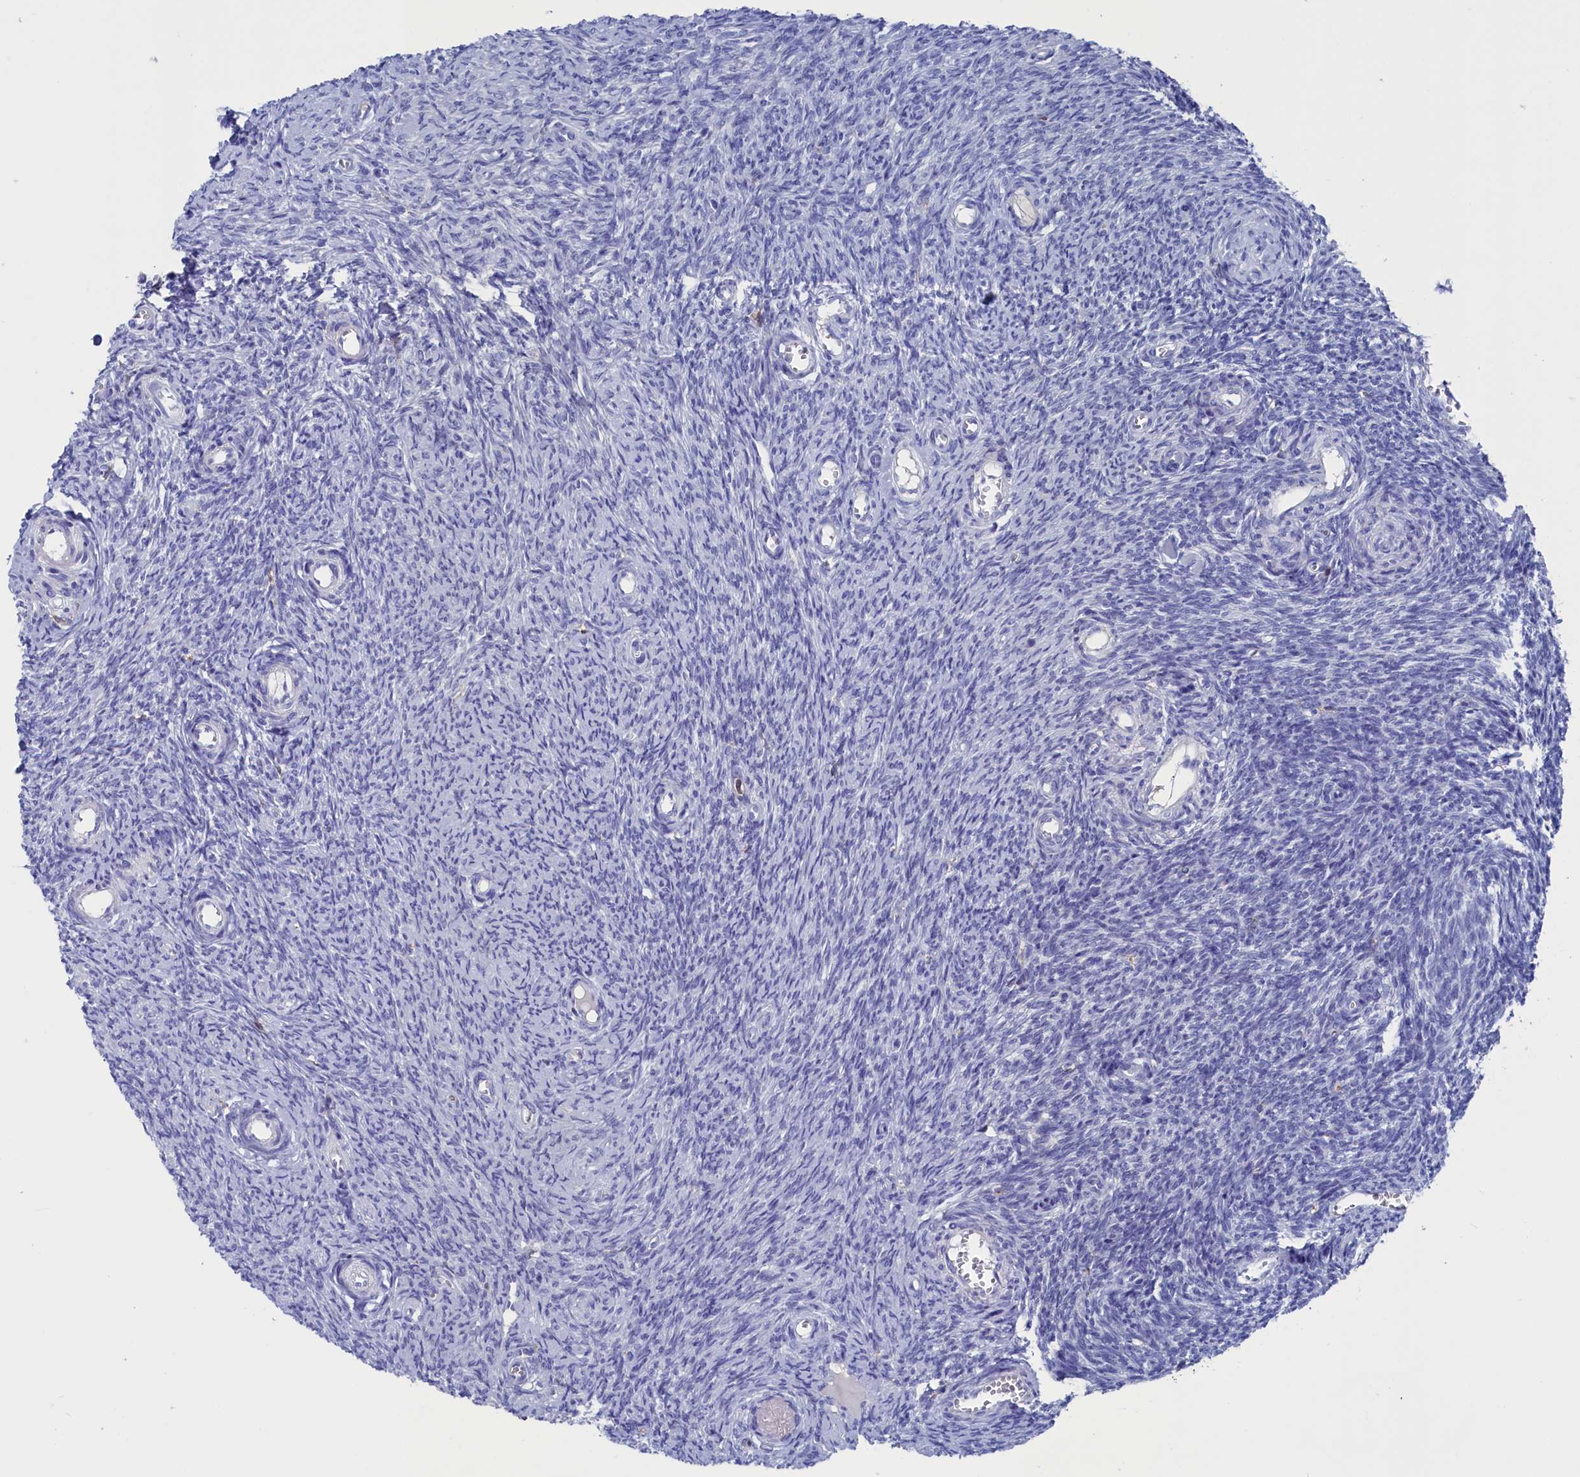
{"staining": {"intensity": "negative", "quantity": "none", "location": "none"}, "tissue": "ovary", "cell_type": "Follicle cells", "image_type": "normal", "snomed": [{"axis": "morphology", "description": "Normal tissue, NOS"}, {"axis": "topography", "description": "Ovary"}], "caption": "Immunohistochemistry (IHC) of benign human ovary displays no expression in follicle cells. (IHC, brightfield microscopy, high magnification).", "gene": "TYROBP", "patient": {"sex": "female", "age": 44}}